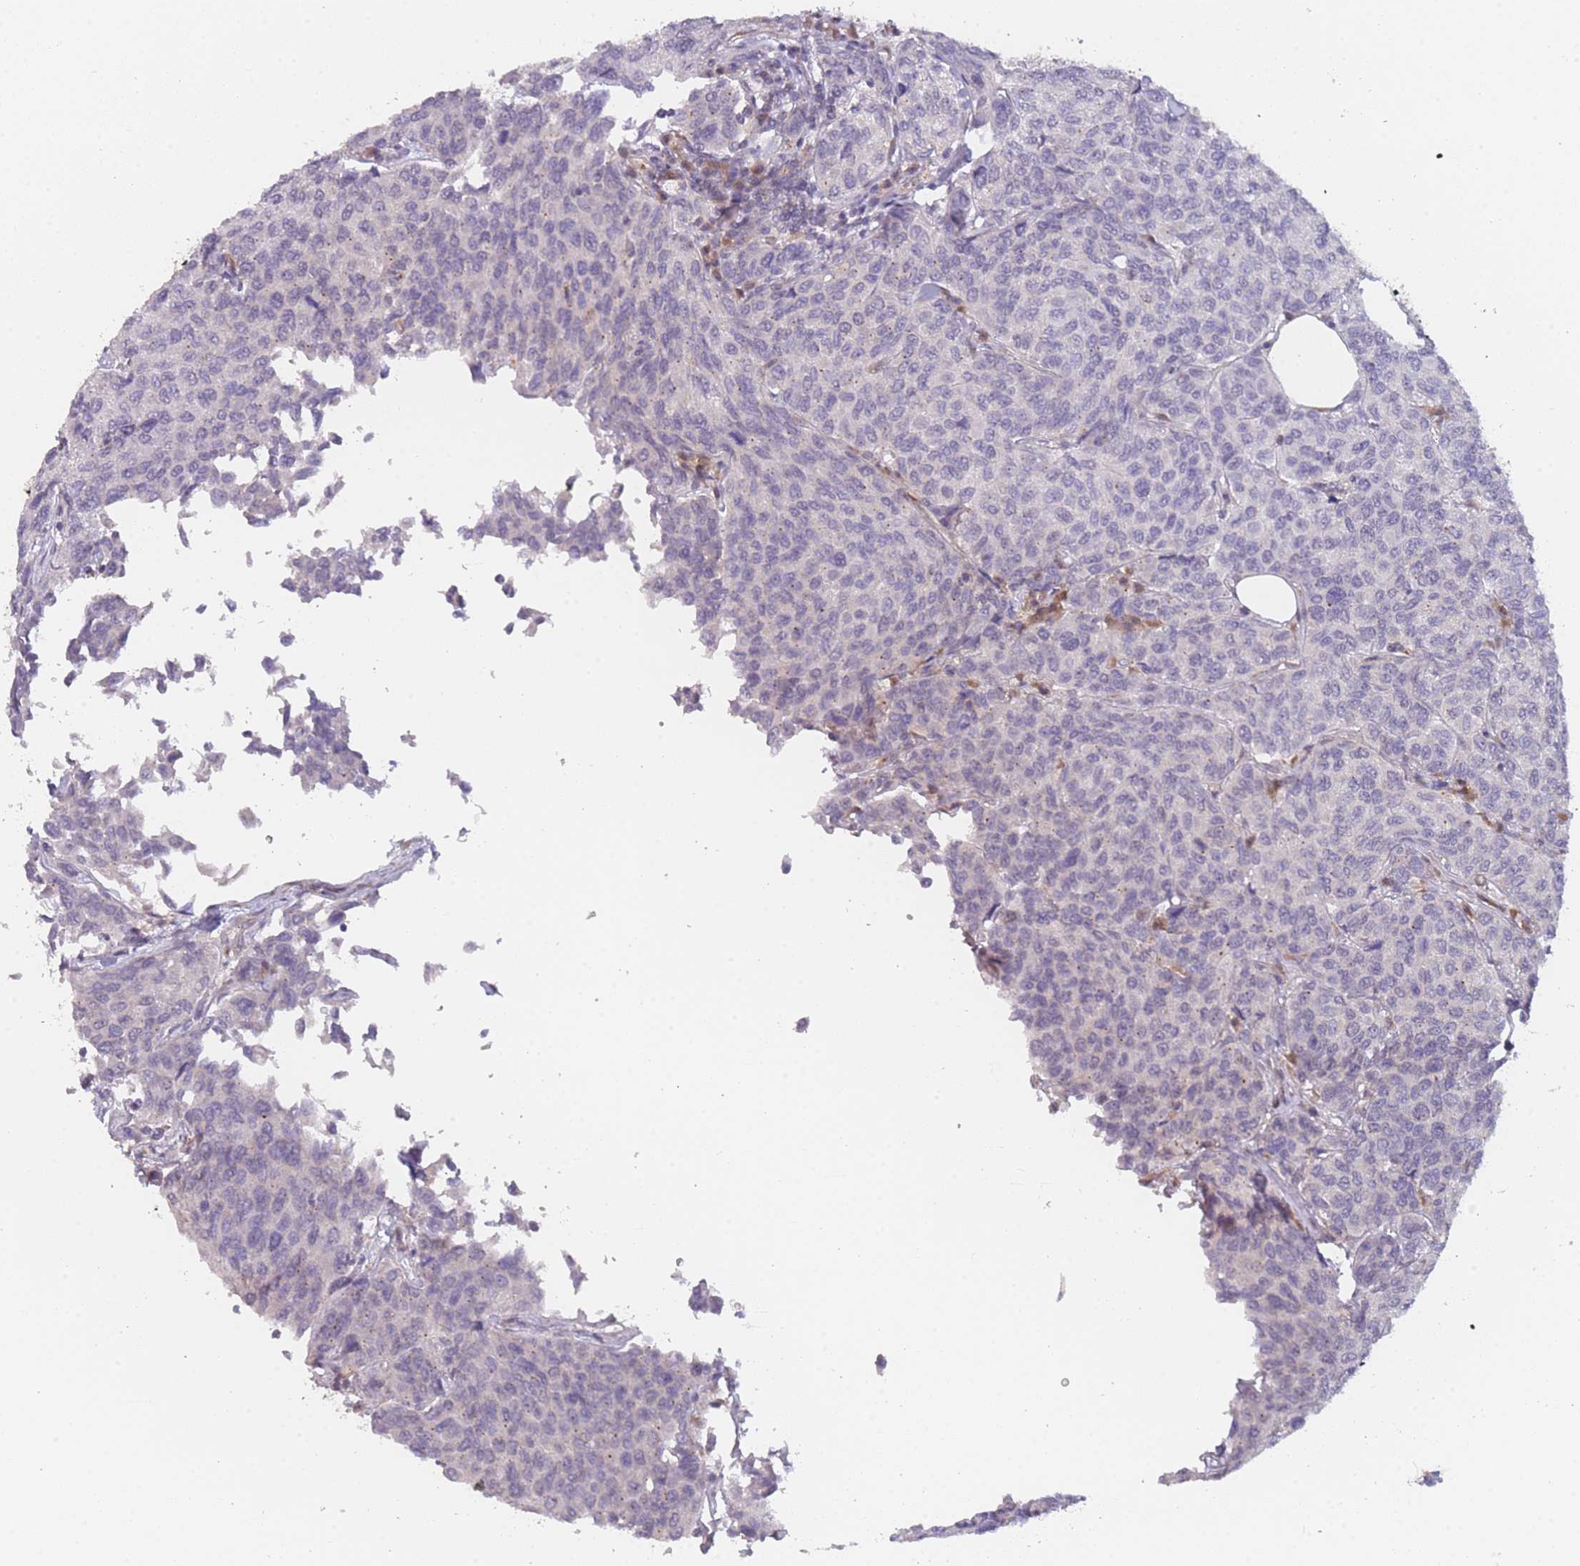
{"staining": {"intensity": "negative", "quantity": "none", "location": "none"}, "tissue": "breast cancer", "cell_type": "Tumor cells", "image_type": "cancer", "snomed": [{"axis": "morphology", "description": "Duct carcinoma"}, {"axis": "topography", "description": "Breast"}], "caption": "Tumor cells show no significant protein positivity in breast cancer (invasive ductal carcinoma). The staining is performed using DAB brown chromogen with nuclei counter-stained in using hematoxylin.", "gene": "MRI1", "patient": {"sex": "female", "age": 55}}